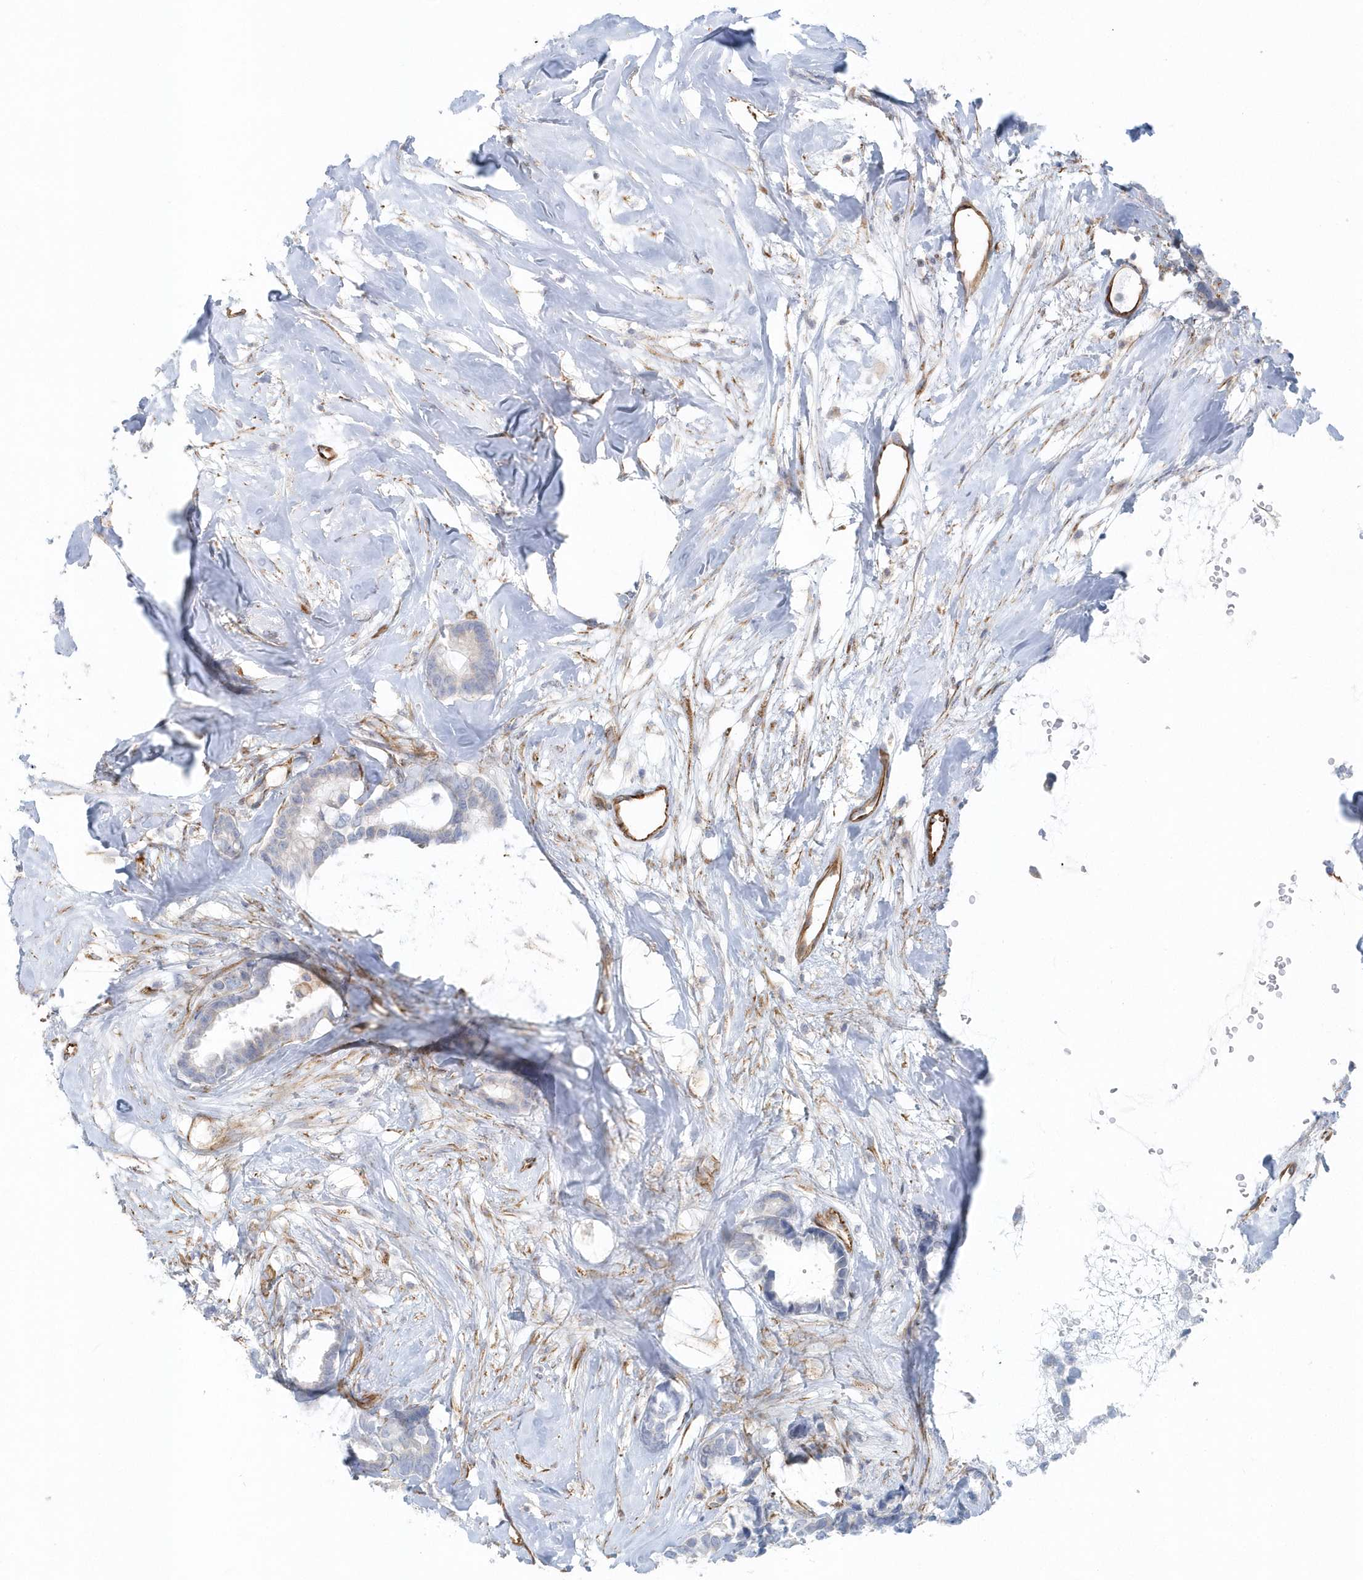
{"staining": {"intensity": "negative", "quantity": "none", "location": "none"}, "tissue": "breast cancer", "cell_type": "Tumor cells", "image_type": "cancer", "snomed": [{"axis": "morphology", "description": "Duct carcinoma"}, {"axis": "topography", "description": "Breast"}], "caption": "Immunohistochemistry (IHC) of breast cancer (intraductal carcinoma) demonstrates no expression in tumor cells.", "gene": "GPR152", "patient": {"sex": "female", "age": 87}}